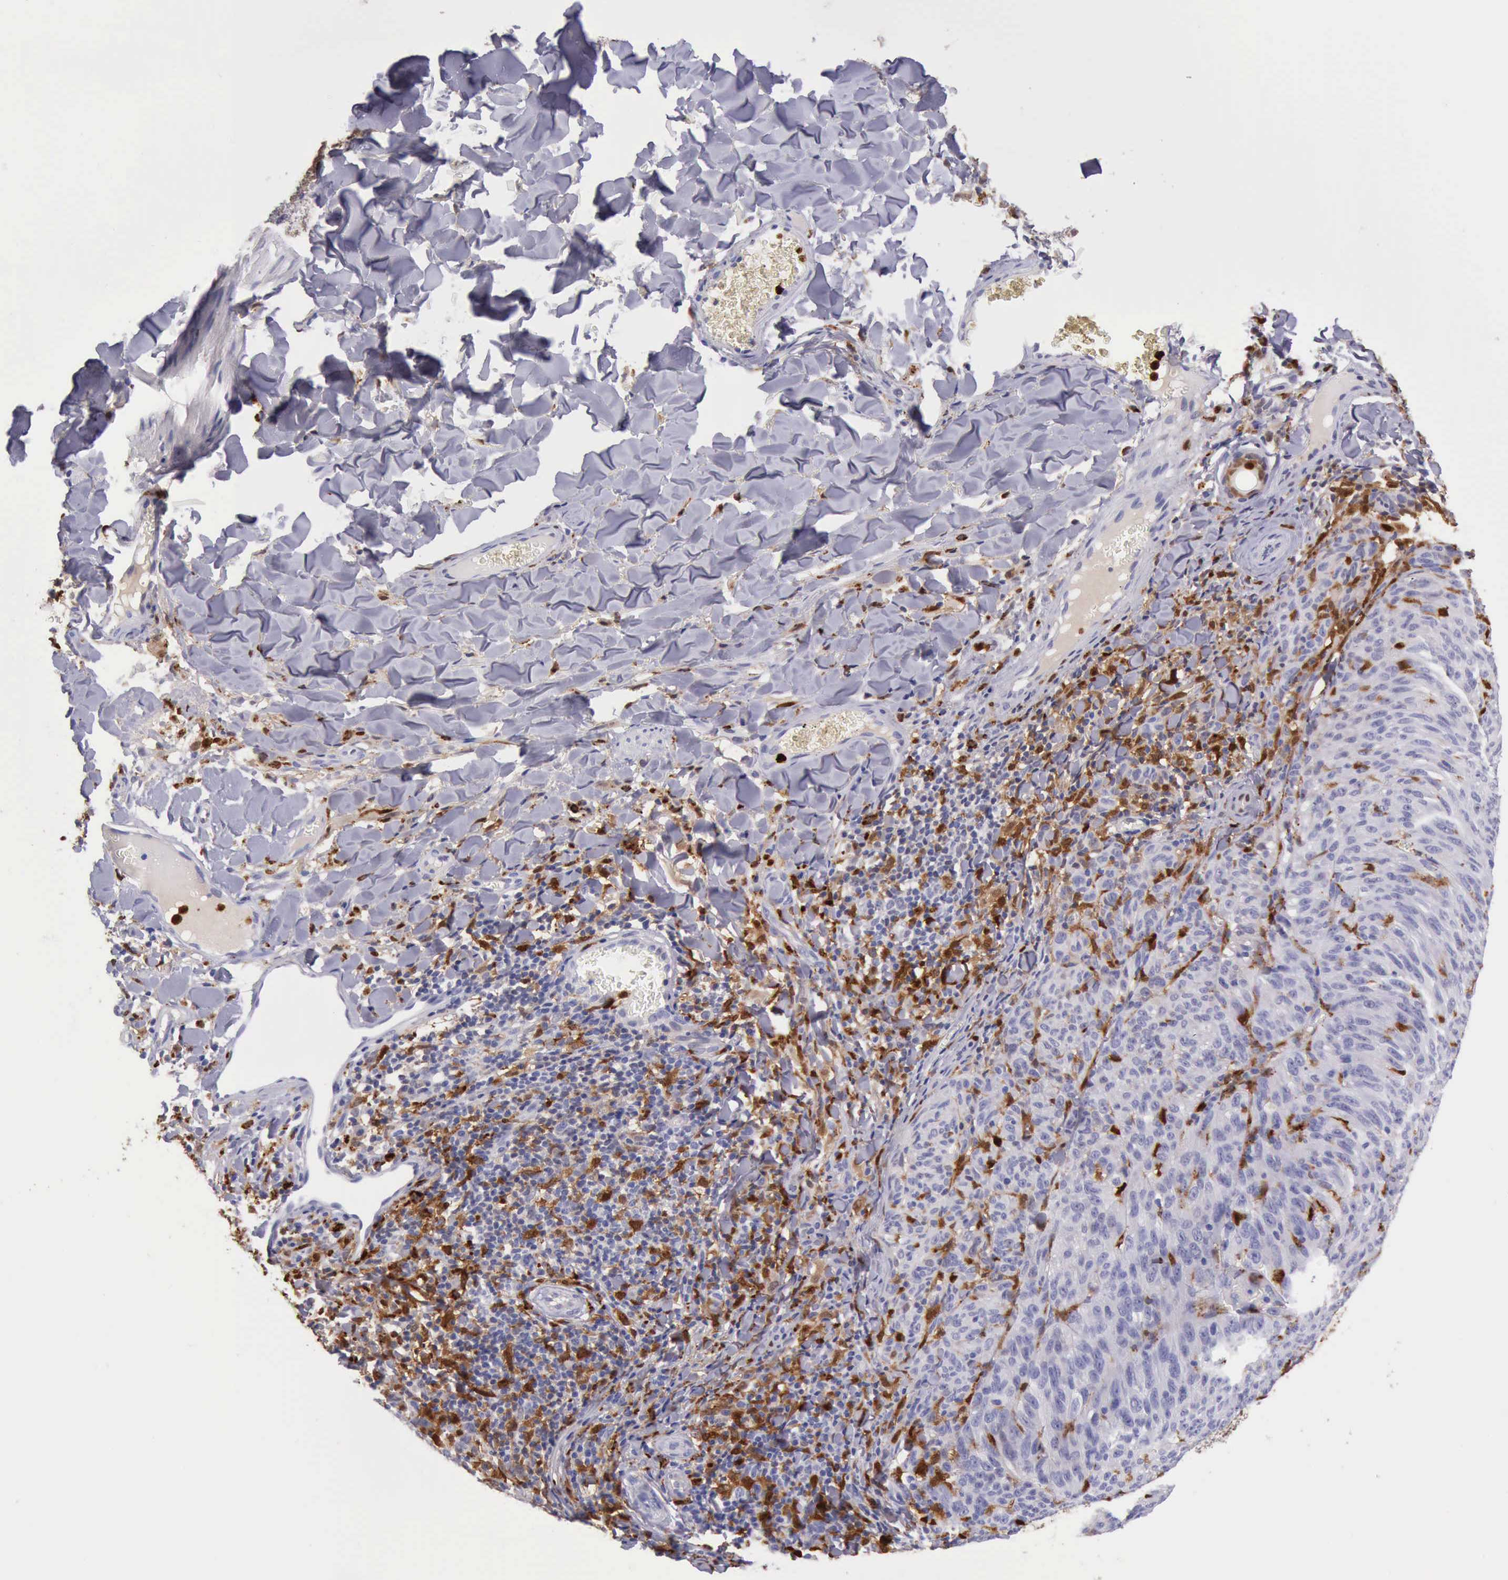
{"staining": {"intensity": "negative", "quantity": "none", "location": "none"}, "tissue": "melanoma", "cell_type": "Tumor cells", "image_type": "cancer", "snomed": [{"axis": "morphology", "description": "Malignant melanoma, NOS"}, {"axis": "topography", "description": "Skin"}], "caption": "A high-resolution photomicrograph shows immunohistochemistry staining of melanoma, which shows no significant expression in tumor cells.", "gene": "CSTA", "patient": {"sex": "male", "age": 76}}